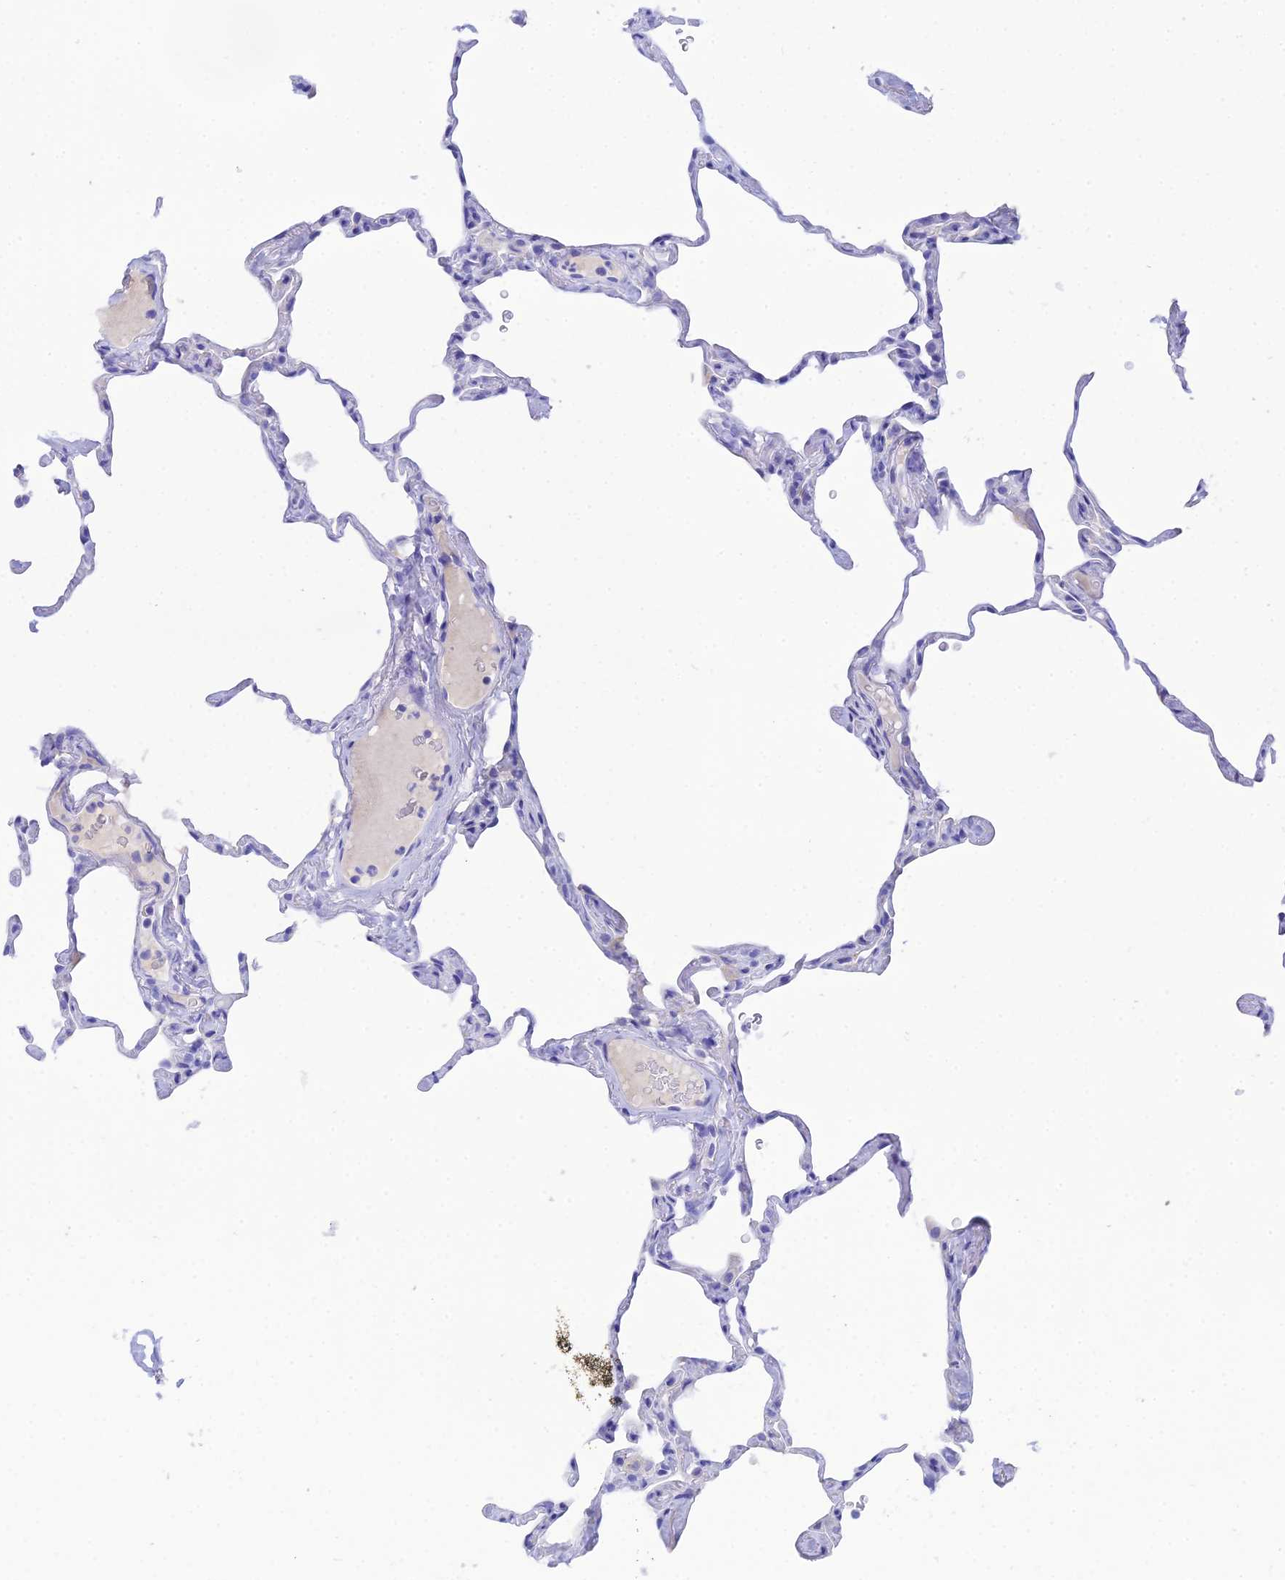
{"staining": {"intensity": "negative", "quantity": "none", "location": "none"}, "tissue": "lung", "cell_type": "Alveolar cells", "image_type": "normal", "snomed": [{"axis": "morphology", "description": "Normal tissue, NOS"}, {"axis": "topography", "description": "Lung"}], "caption": "Photomicrograph shows no protein staining in alveolar cells of normal lung. Brightfield microscopy of immunohistochemistry stained with DAB (brown) and hematoxylin (blue), captured at high magnification.", "gene": "REG1A", "patient": {"sex": "male", "age": 65}}